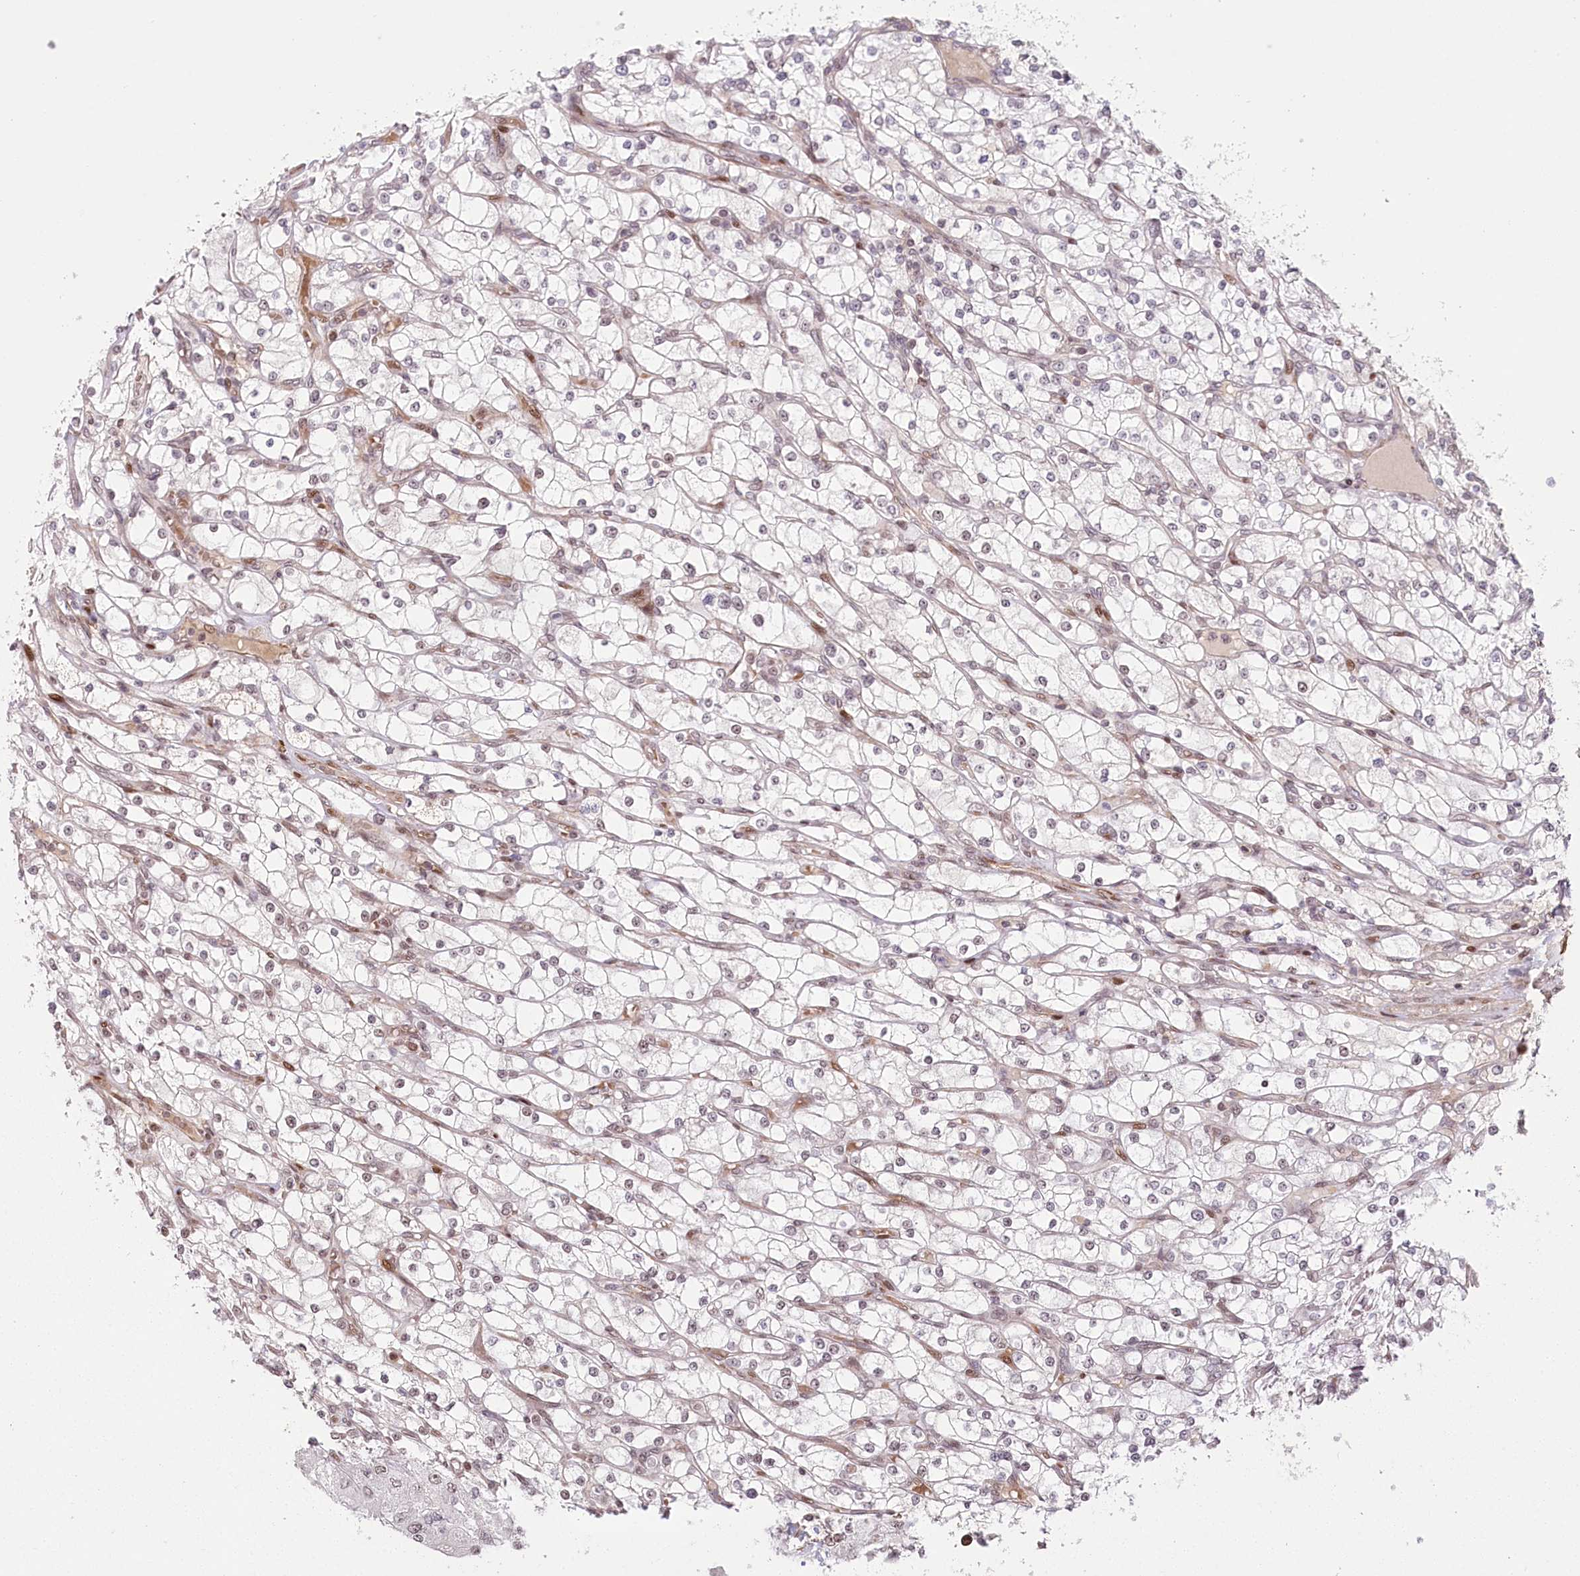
{"staining": {"intensity": "negative", "quantity": "none", "location": "none"}, "tissue": "renal cancer", "cell_type": "Tumor cells", "image_type": "cancer", "snomed": [{"axis": "morphology", "description": "Adenocarcinoma, NOS"}, {"axis": "topography", "description": "Kidney"}], "caption": "The photomicrograph demonstrates no significant expression in tumor cells of renal cancer.", "gene": "FAM204A", "patient": {"sex": "male", "age": 80}}